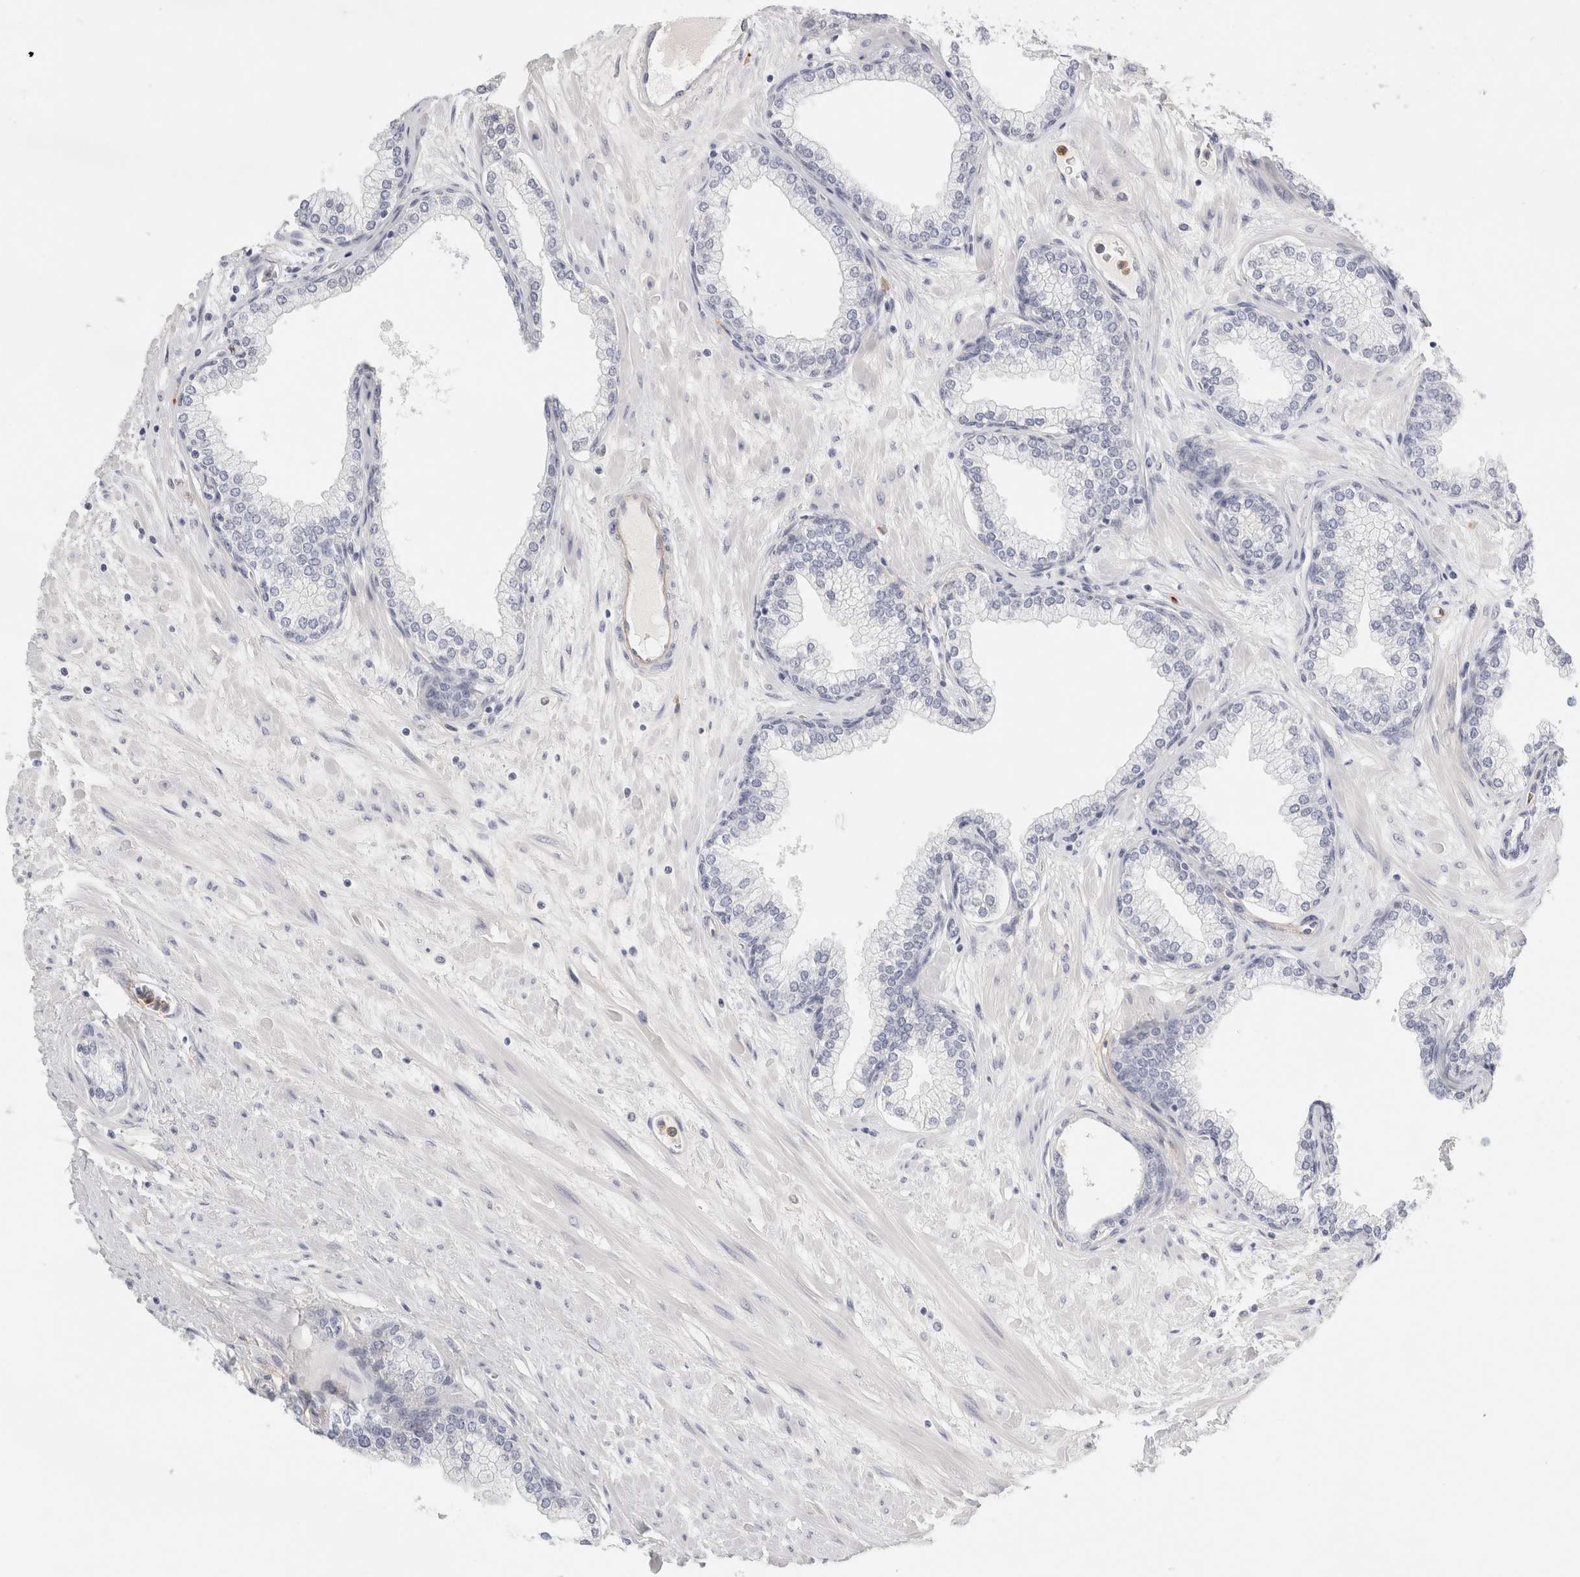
{"staining": {"intensity": "negative", "quantity": "none", "location": "none"}, "tissue": "prostate", "cell_type": "Glandular cells", "image_type": "normal", "snomed": [{"axis": "morphology", "description": "Normal tissue, NOS"}, {"axis": "morphology", "description": "Urothelial carcinoma, Low grade"}, {"axis": "topography", "description": "Urinary bladder"}, {"axis": "topography", "description": "Prostate"}], "caption": "Immunohistochemical staining of unremarkable human prostate shows no significant positivity in glandular cells. The staining was performed using DAB to visualize the protein expression in brown, while the nuclei were stained in blue with hematoxylin (Magnification: 20x).", "gene": "FGL2", "patient": {"sex": "male", "age": 60}}